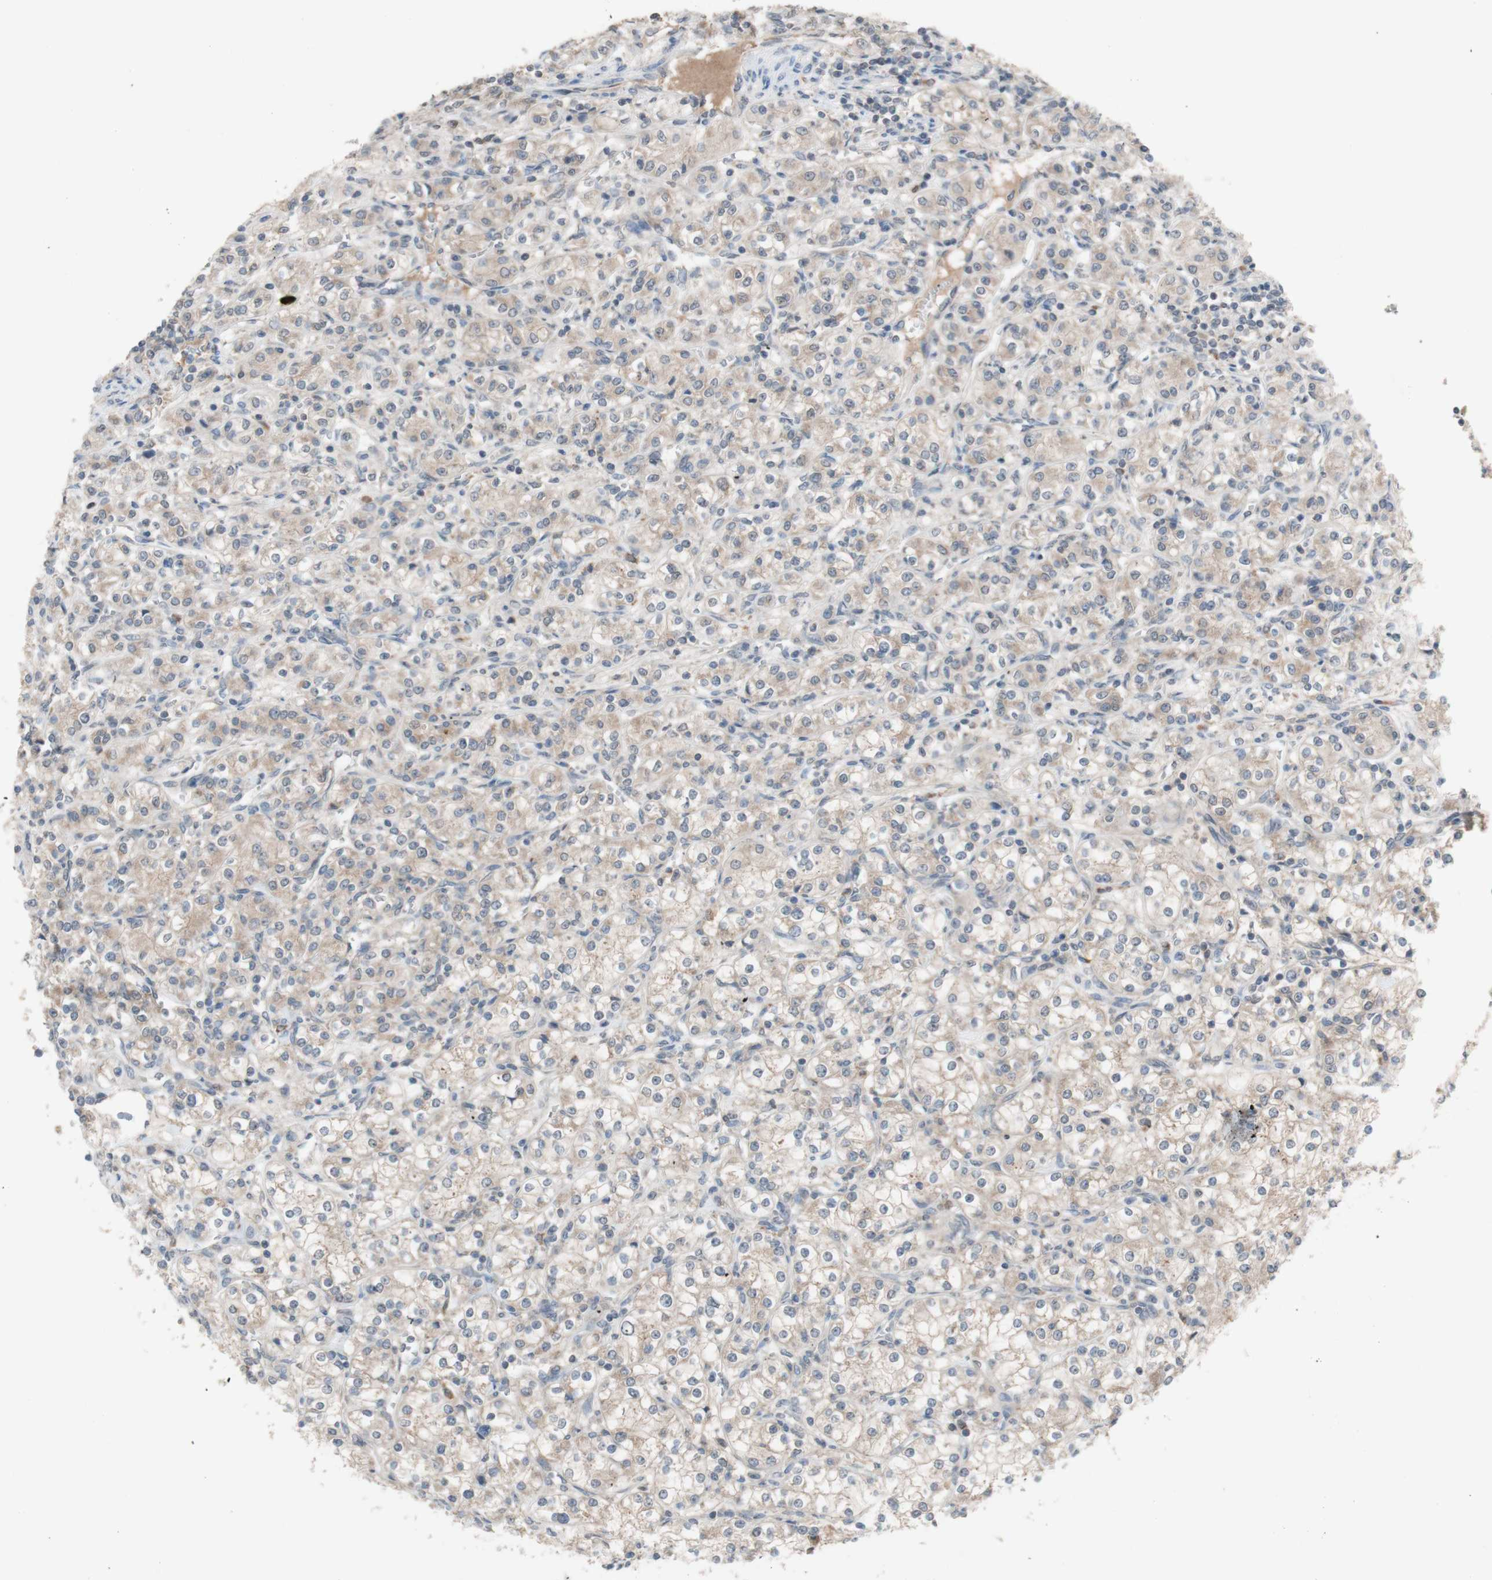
{"staining": {"intensity": "weak", "quantity": ">75%", "location": "cytoplasmic/membranous"}, "tissue": "renal cancer", "cell_type": "Tumor cells", "image_type": "cancer", "snomed": [{"axis": "morphology", "description": "Adenocarcinoma, NOS"}, {"axis": "topography", "description": "Kidney"}], "caption": "IHC micrograph of renal cancer stained for a protein (brown), which demonstrates low levels of weak cytoplasmic/membranous positivity in about >75% of tumor cells.", "gene": "PEX2", "patient": {"sex": "male", "age": 77}}